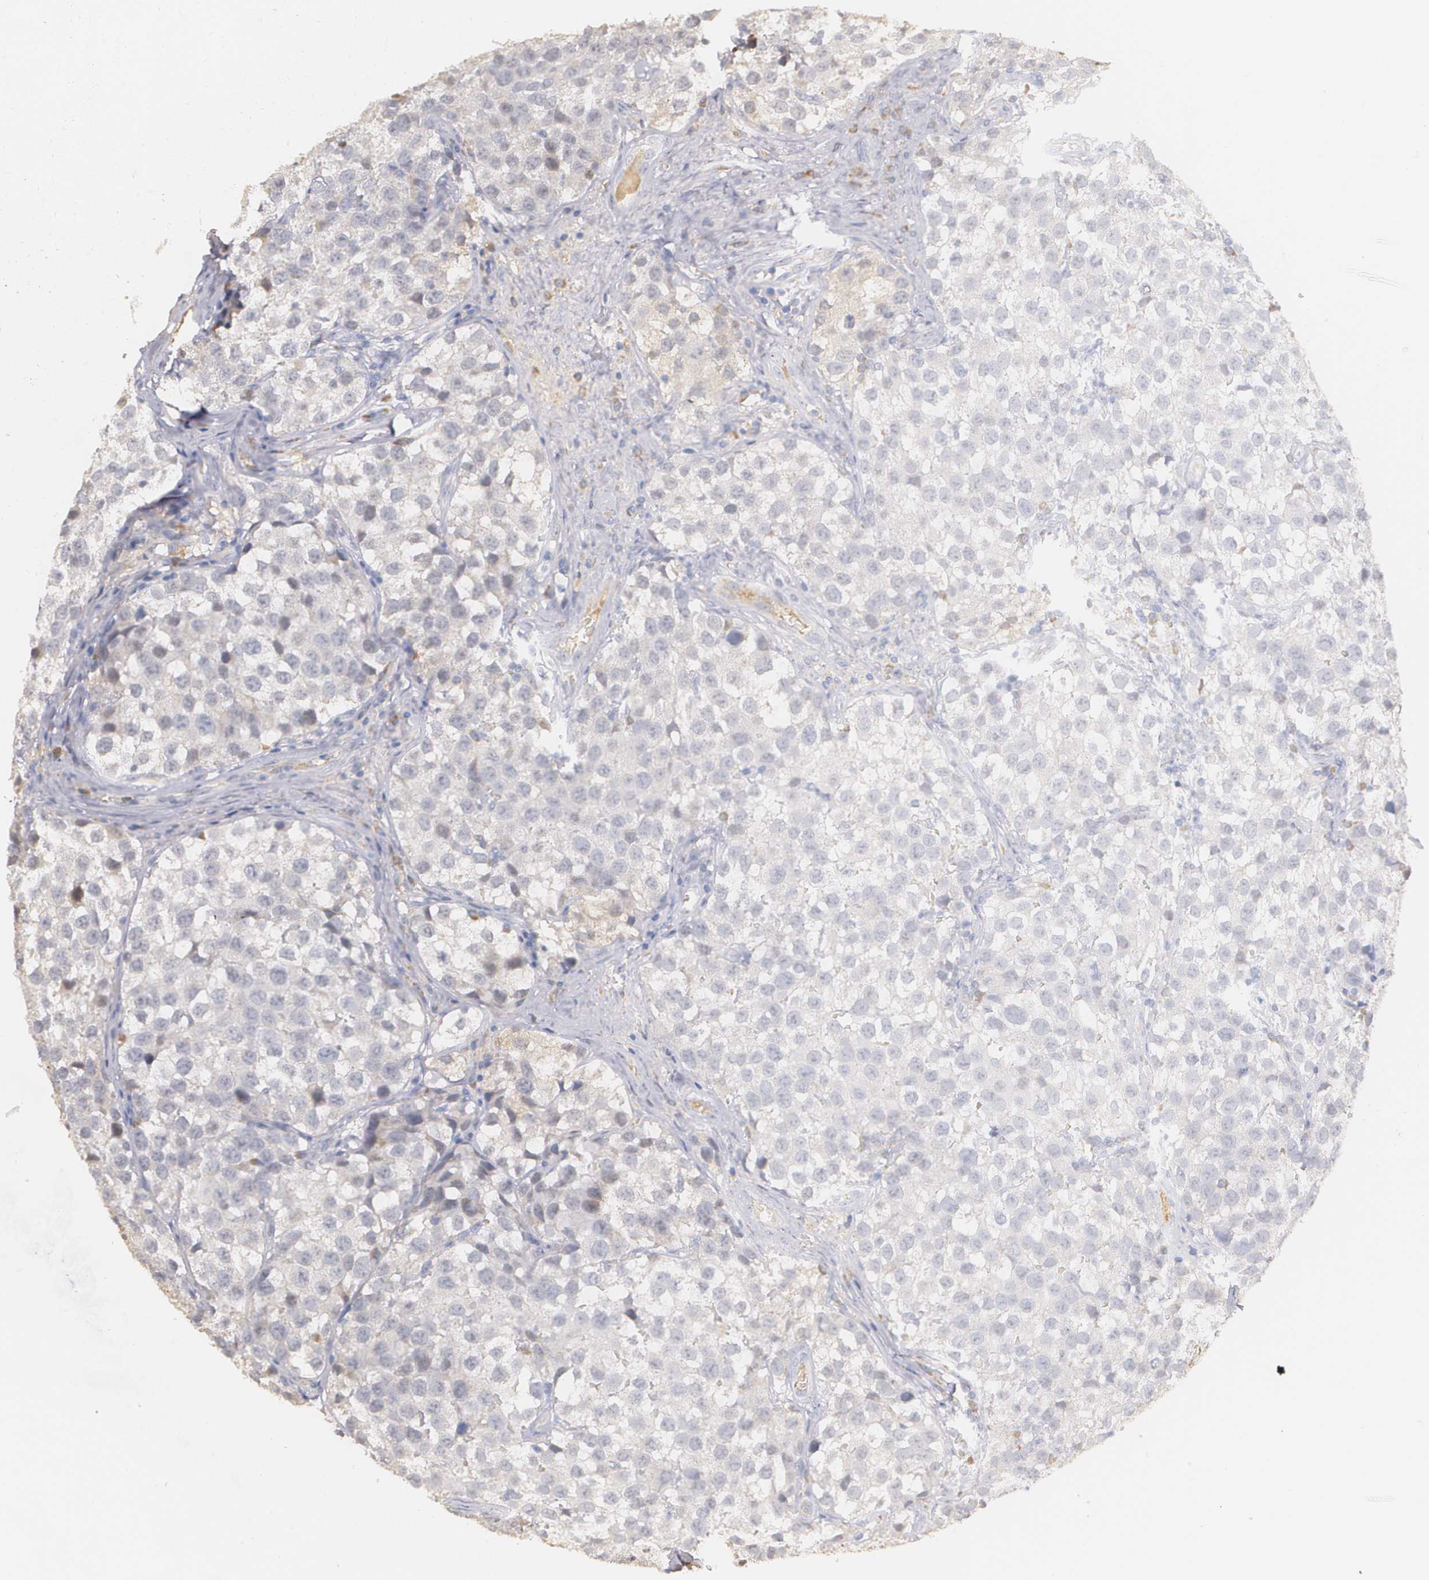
{"staining": {"intensity": "weak", "quantity": "<25%", "location": "cytoplasmic/membranous"}, "tissue": "testis cancer", "cell_type": "Tumor cells", "image_type": "cancer", "snomed": [{"axis": "morphology", "description": "Seminoma, NOS"}, {"axis": "topography", "description": "Testis"}], "caption": "Seminoma (testis) was stained to show a protein in brown. There is no significant positivity in tumor cells.", "gene": "AMBP", "patient": {"sex": "male", "age": 39}}